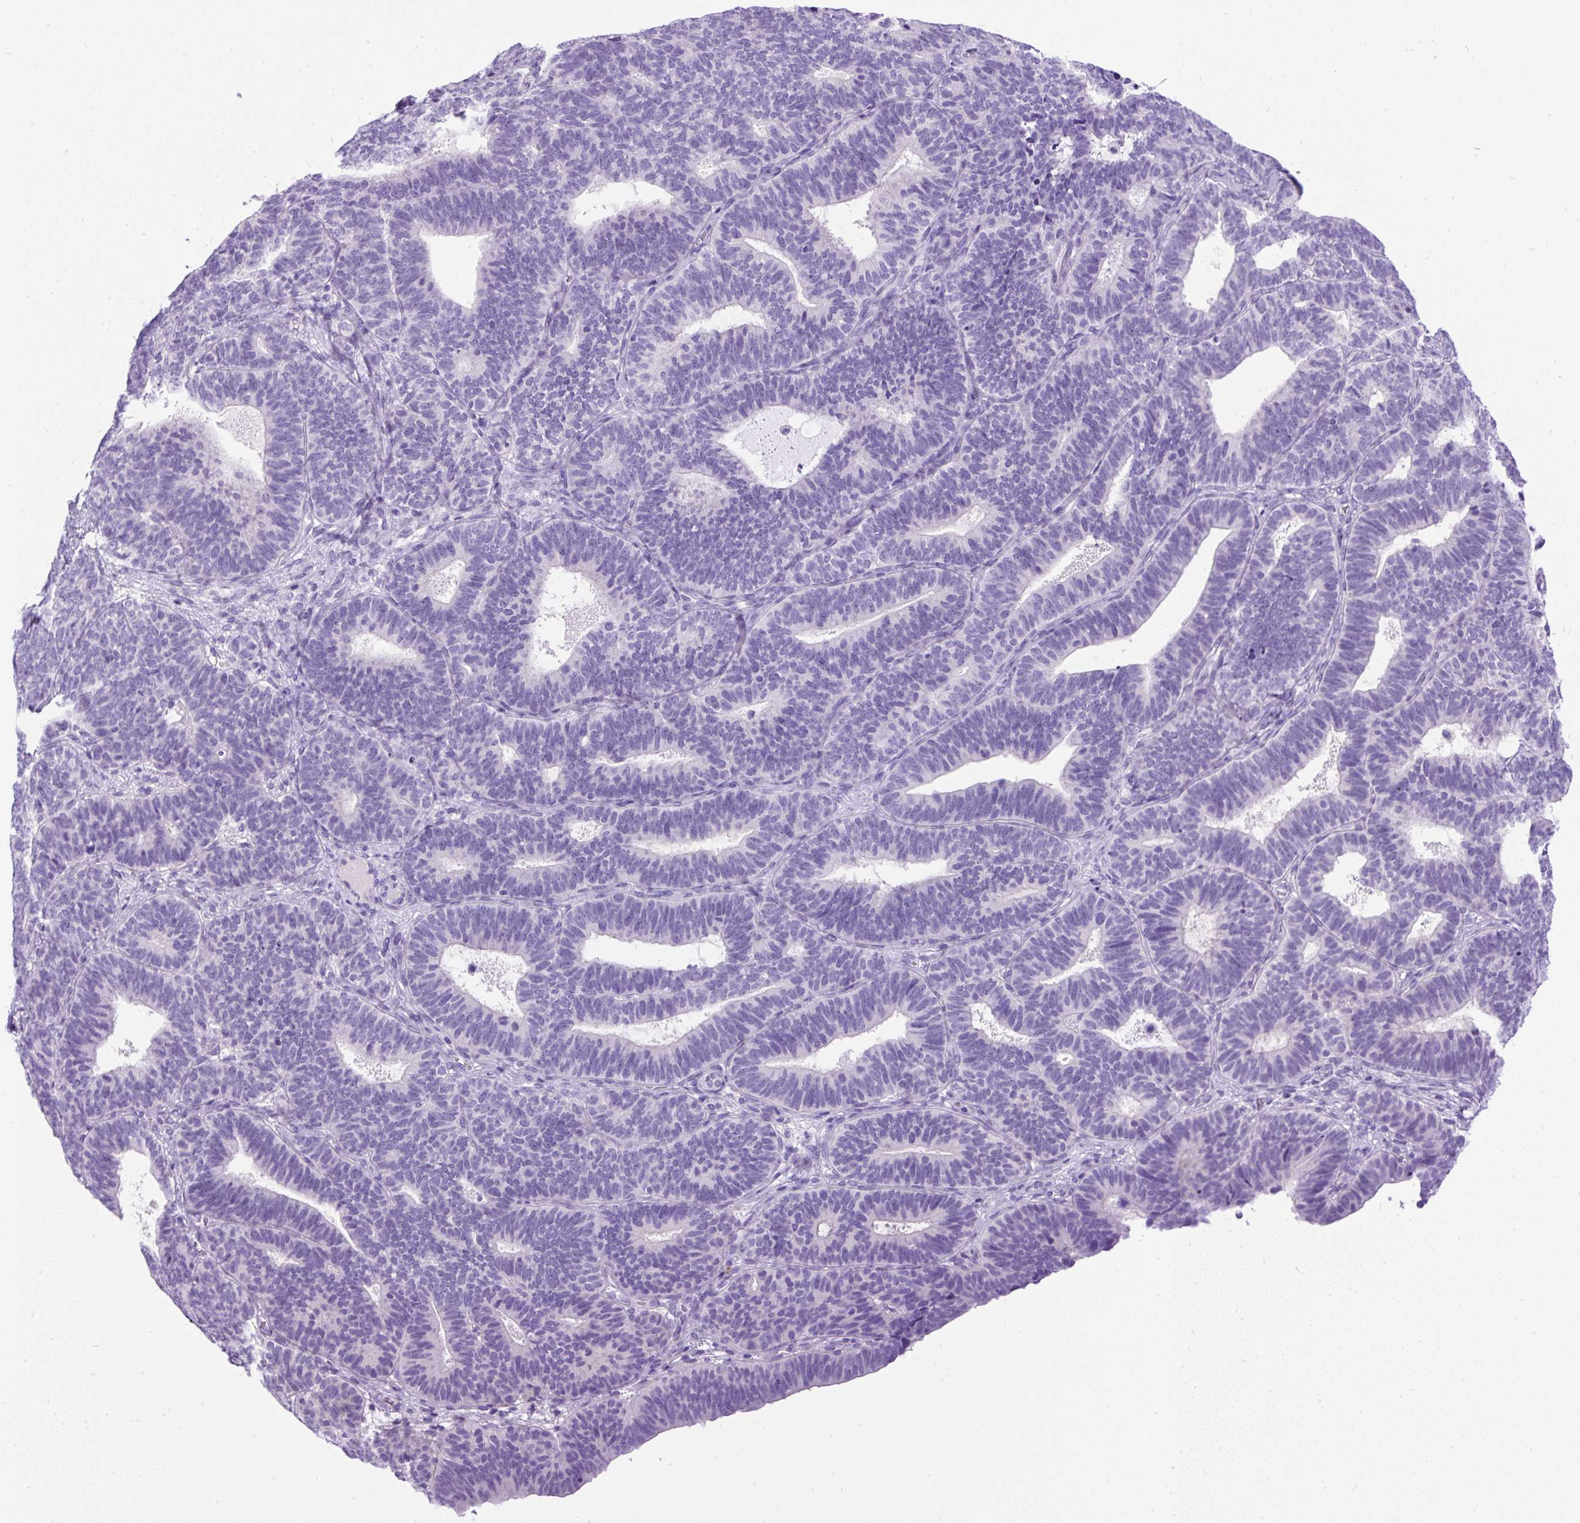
{"staining": {"intensity": "negative", "quantity": "none", "location": "none"}, "tissue": "endometrial cancer", "cell_type": "Tumor cells", "image_type": "cancer", "snomed": [{"axis": "morphology", "description": "Adenocarcinoma, NOS"}, {"axis": "topography", "description": "Endometrium"}], "caption": "High power microscopy image of an immunohistochemistry (IHC) histopathology image of endometrial cancer (adenocarcinoma), revealing no significant staining in tumor cells. (DAB immunohistochemistry (IHC) visualized using brightfield microscopy, high magnification).", "gene": "PDIA2", "patient": {"sex": "female", "age": 70}}